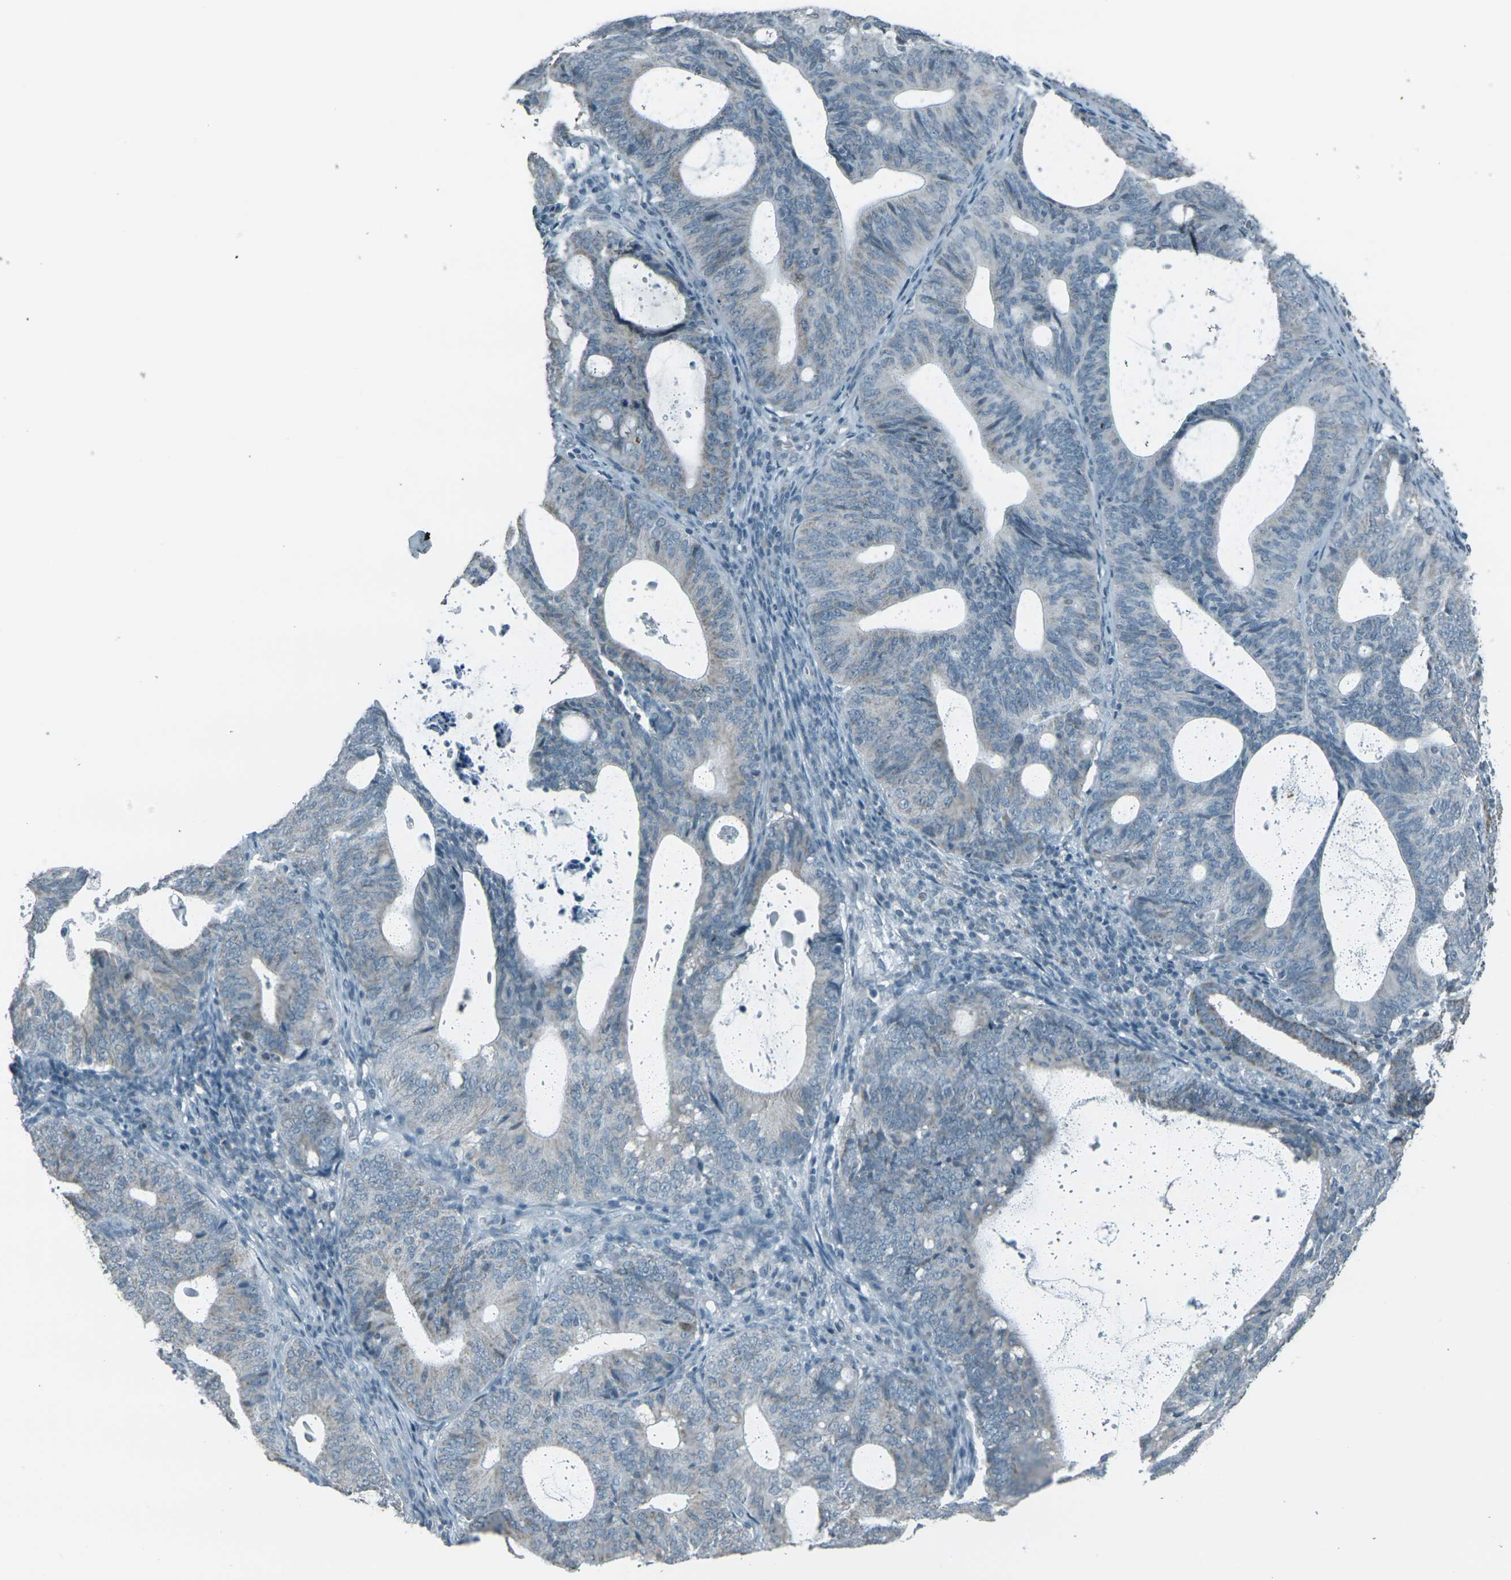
{"staining": {"intensity": "weak", "quantity": "25%-75%", "location": "cytoplasmic/membranous"}, "tissue": "endometrial cancer", "cell_type": "Tumor cells", "image_type": "cancer", "snomed": [{"axis": "morphology", "description": "Adenocarcinoma, NOS"}, {"axis": "topography", "description": "Uterus"}], "caption": "Endometrial cancer tissue shows weak cytoplasmic/membranous positivity in about 25%-75% of tumor cells, visualized by immunohistochemistry.", "gene": "H2BC1", "patient": {"sex": "female", "age": 83}}